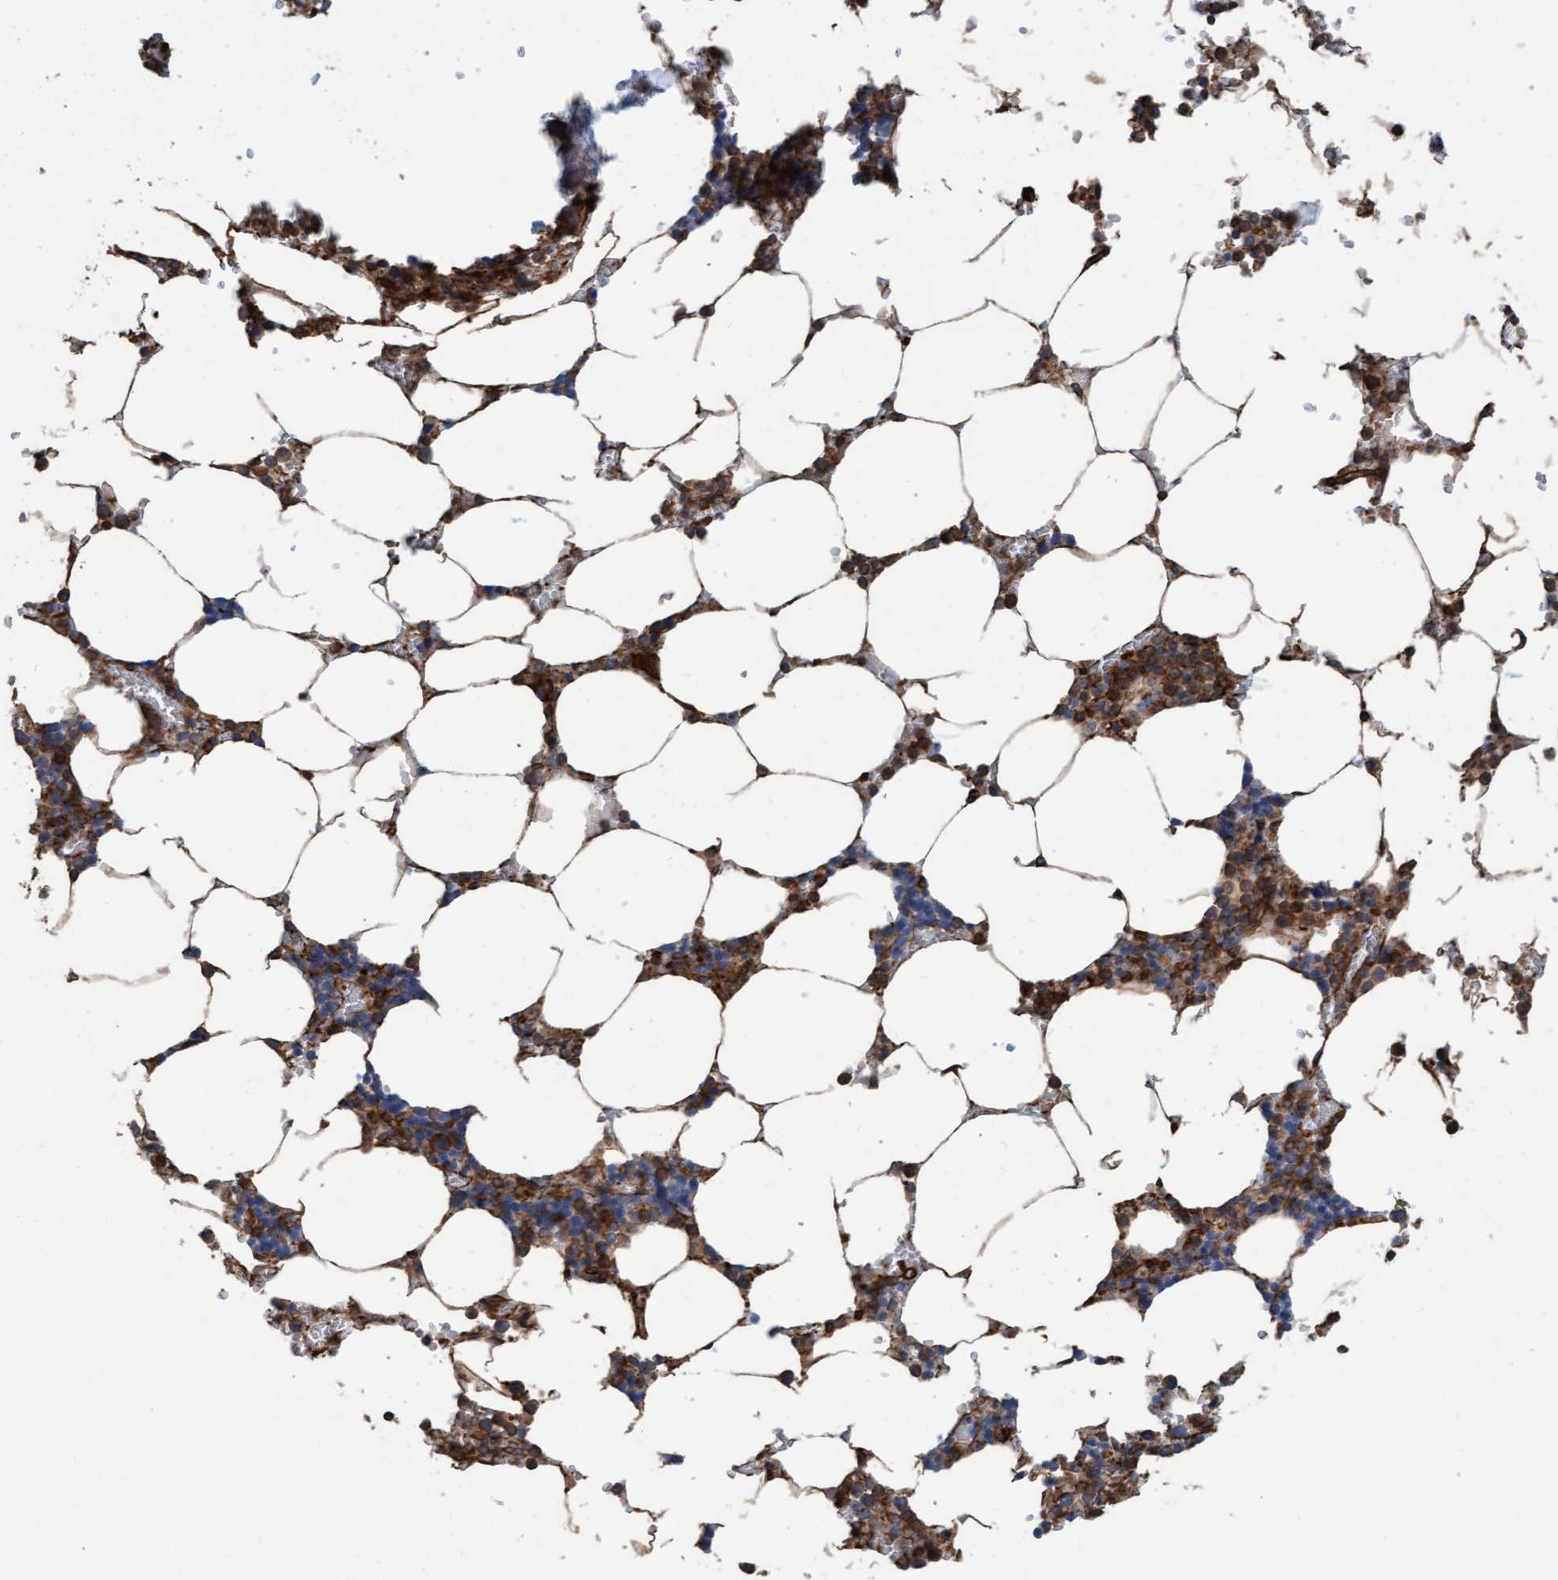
{"staining": {"intensity": "strong", "quantity": "25%-75%", "location": "cytoplasmic/membranous"}, "tissue": "bone marrow", "cell_type": "Hematopoietic cells", "image_type": "normal", "snomed": [{"axis": "morphology", "description": "Normal tissue, NOS"}, {"axis": "topography", "description": "Bone marrow"}], "caption": "Protein expression by immunohistochemistry reveals strong cytoplasmic/membranous positivity in approximately 25%-75% of hematopoietic cells in normal bone marrow. Using DAB (3,3'-diaminobenzidine) (brown) and hematoxylin (blue) stains, captured at high magnification using brightfield microscopy.", "gene": "STXBP4", "patient": {"sex": "male", "age": 70}}